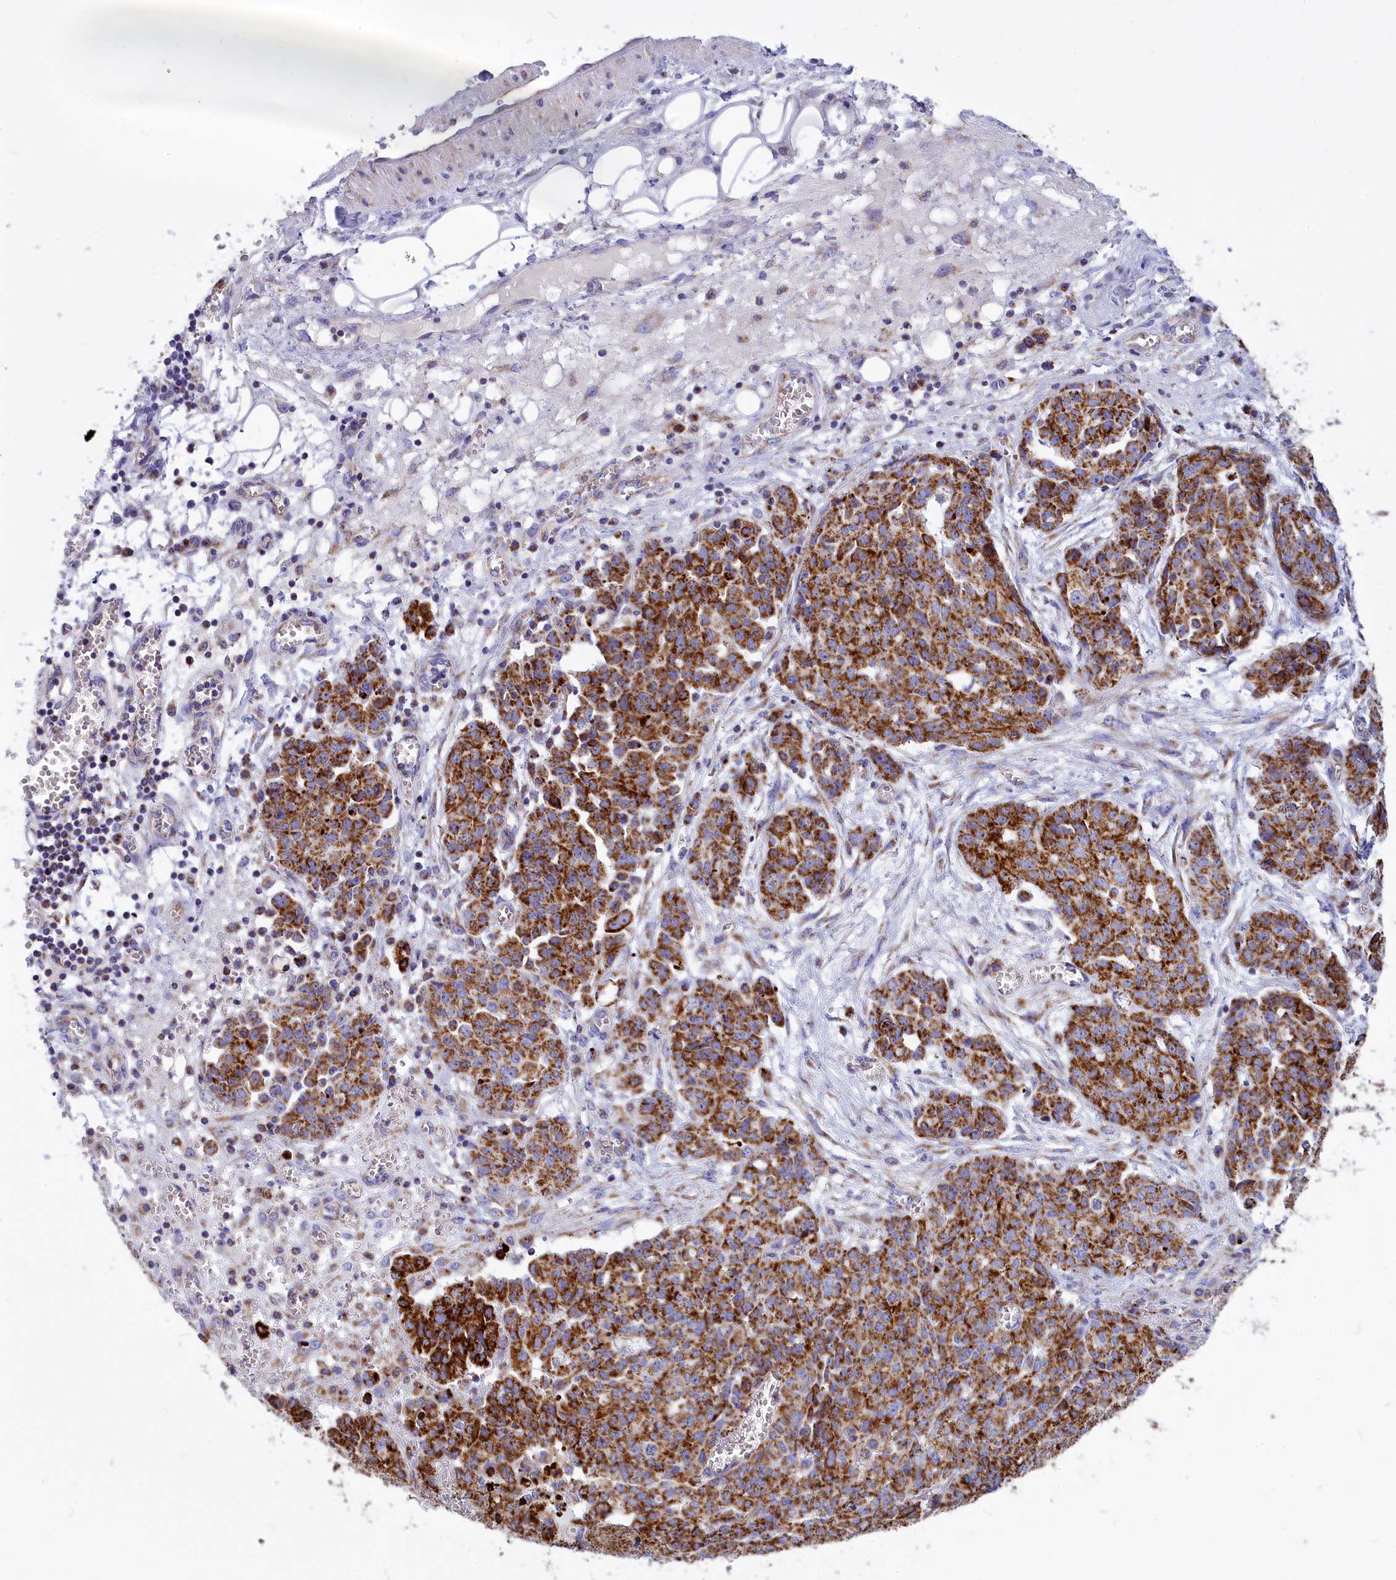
{"staining": {"intensity": "strong", "quantity": ">75%", "location": "cytoplasmic/membranous"}, "tissue": "ovarian cancer", "cell_type": "Tumor cells", "image_type": "cancer", "snomed": [{"axis": "morphology", "description": "Cystadenocarcinoma, serous, NOS"}, {"axis": "topography", "description": "Soft tissue"}, {"axis": "topography", "description": "Ovary"}], "caption": "Immunohistochemical staining of human serous cystadenocarcinoma (ovarian) displays high levels of strong cytoplasmic/membranous protein positivity in about >75% of tumor cells. The staining was performed using DAB (3,3'-diaminobenzidine), with brown indicating positive protein expression. Nuclei are stained blue with hematoxylin.", "gene": "VDAC2", "patient": {"sex": "female", "age": 57}}